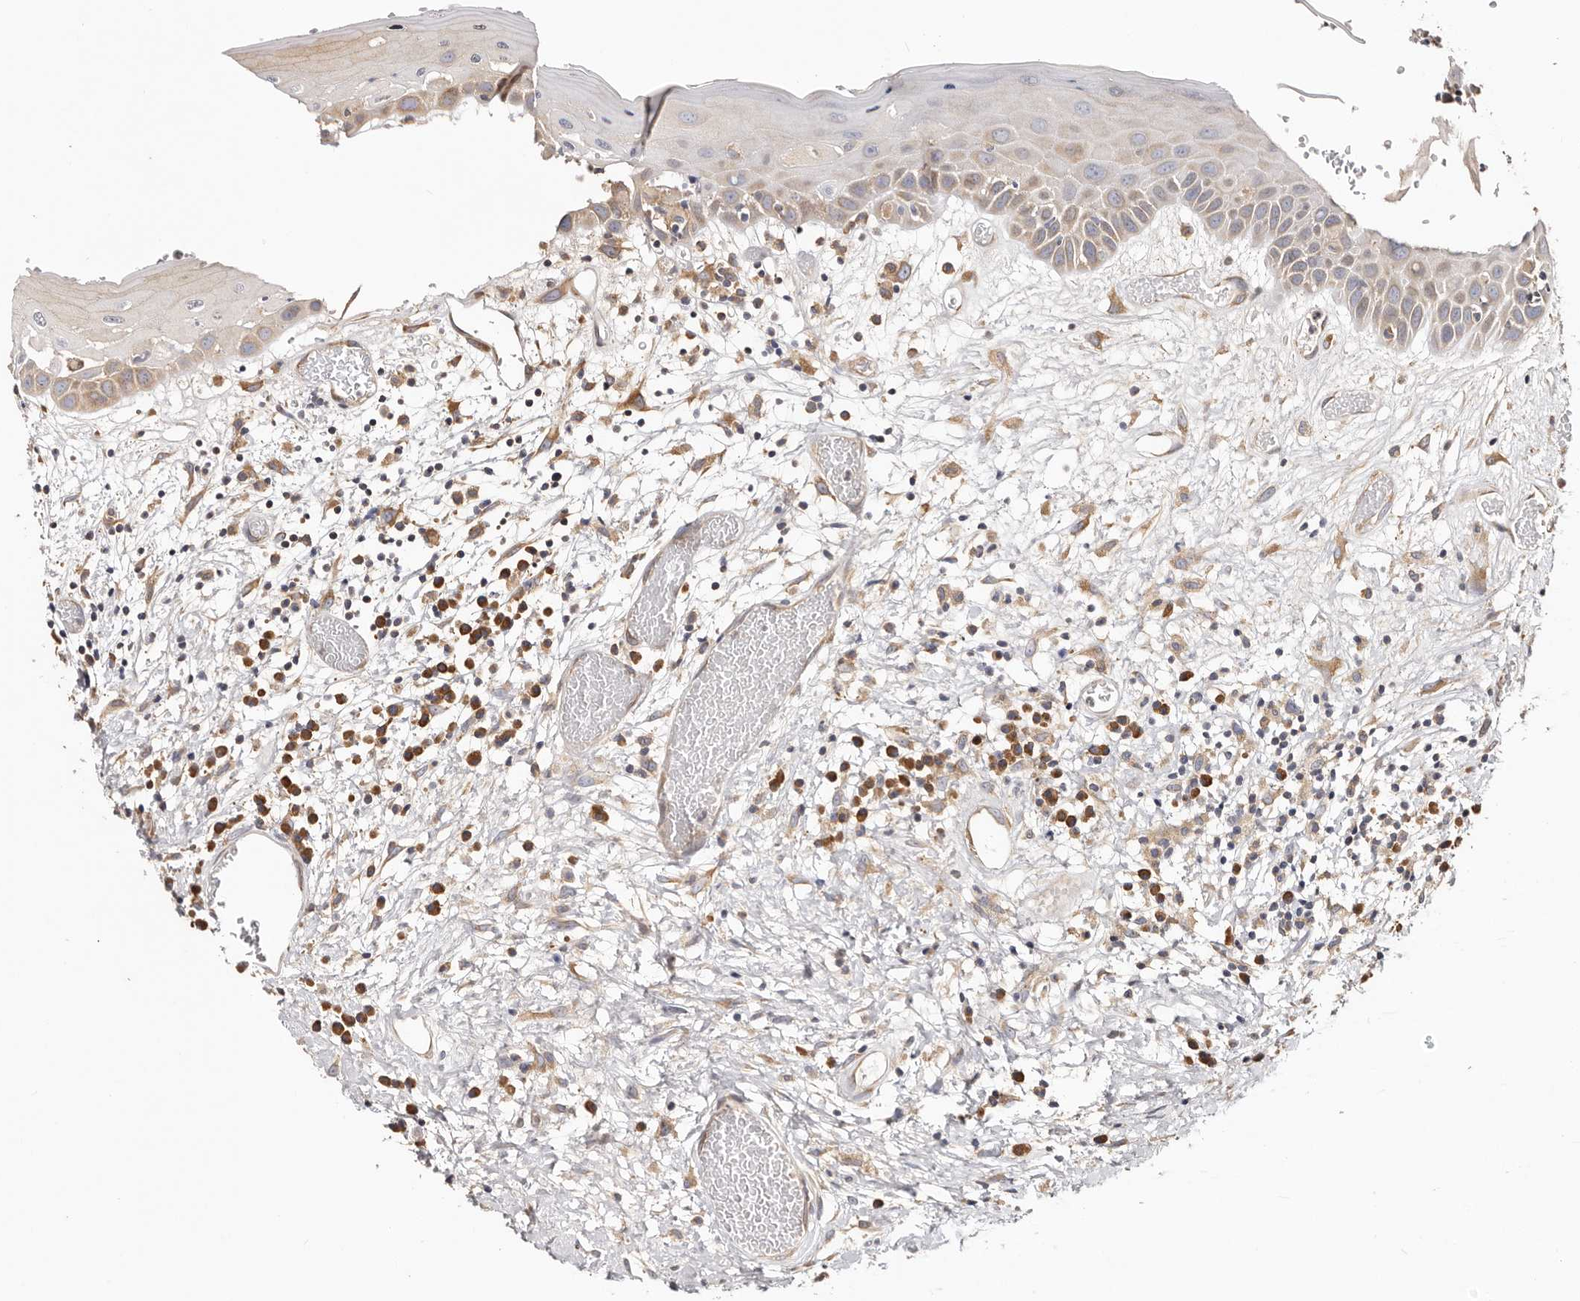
{"staining": {"intensity": "weak", "quantity": ">75%", "location": "cytoplasmic/membranous"}, "tissue": "oral mucosa", "cell_type": "Squamous epithelial cells", "image_type": "normal", "snomed": [{"axis": "morphology", "description": "Normal tissue, NOS"}, {"axis": "topography", "description": "Oral tissue"}], "caption": "IHC staining of benign oral mucosa, which shows low levels of weak cytoplasmic/membranous expression in about >75% of squamous epithelial cells indicating weak cytoplasmic/membranous protein staining. The staining was performed using DAB (3,3'-diaminobenzidine) (brown) for protein detection and nuclei were counterstained in hematoxylin (blue).", "gene": "EPRS1", "patient": {"sex": "female", "age": 76}}